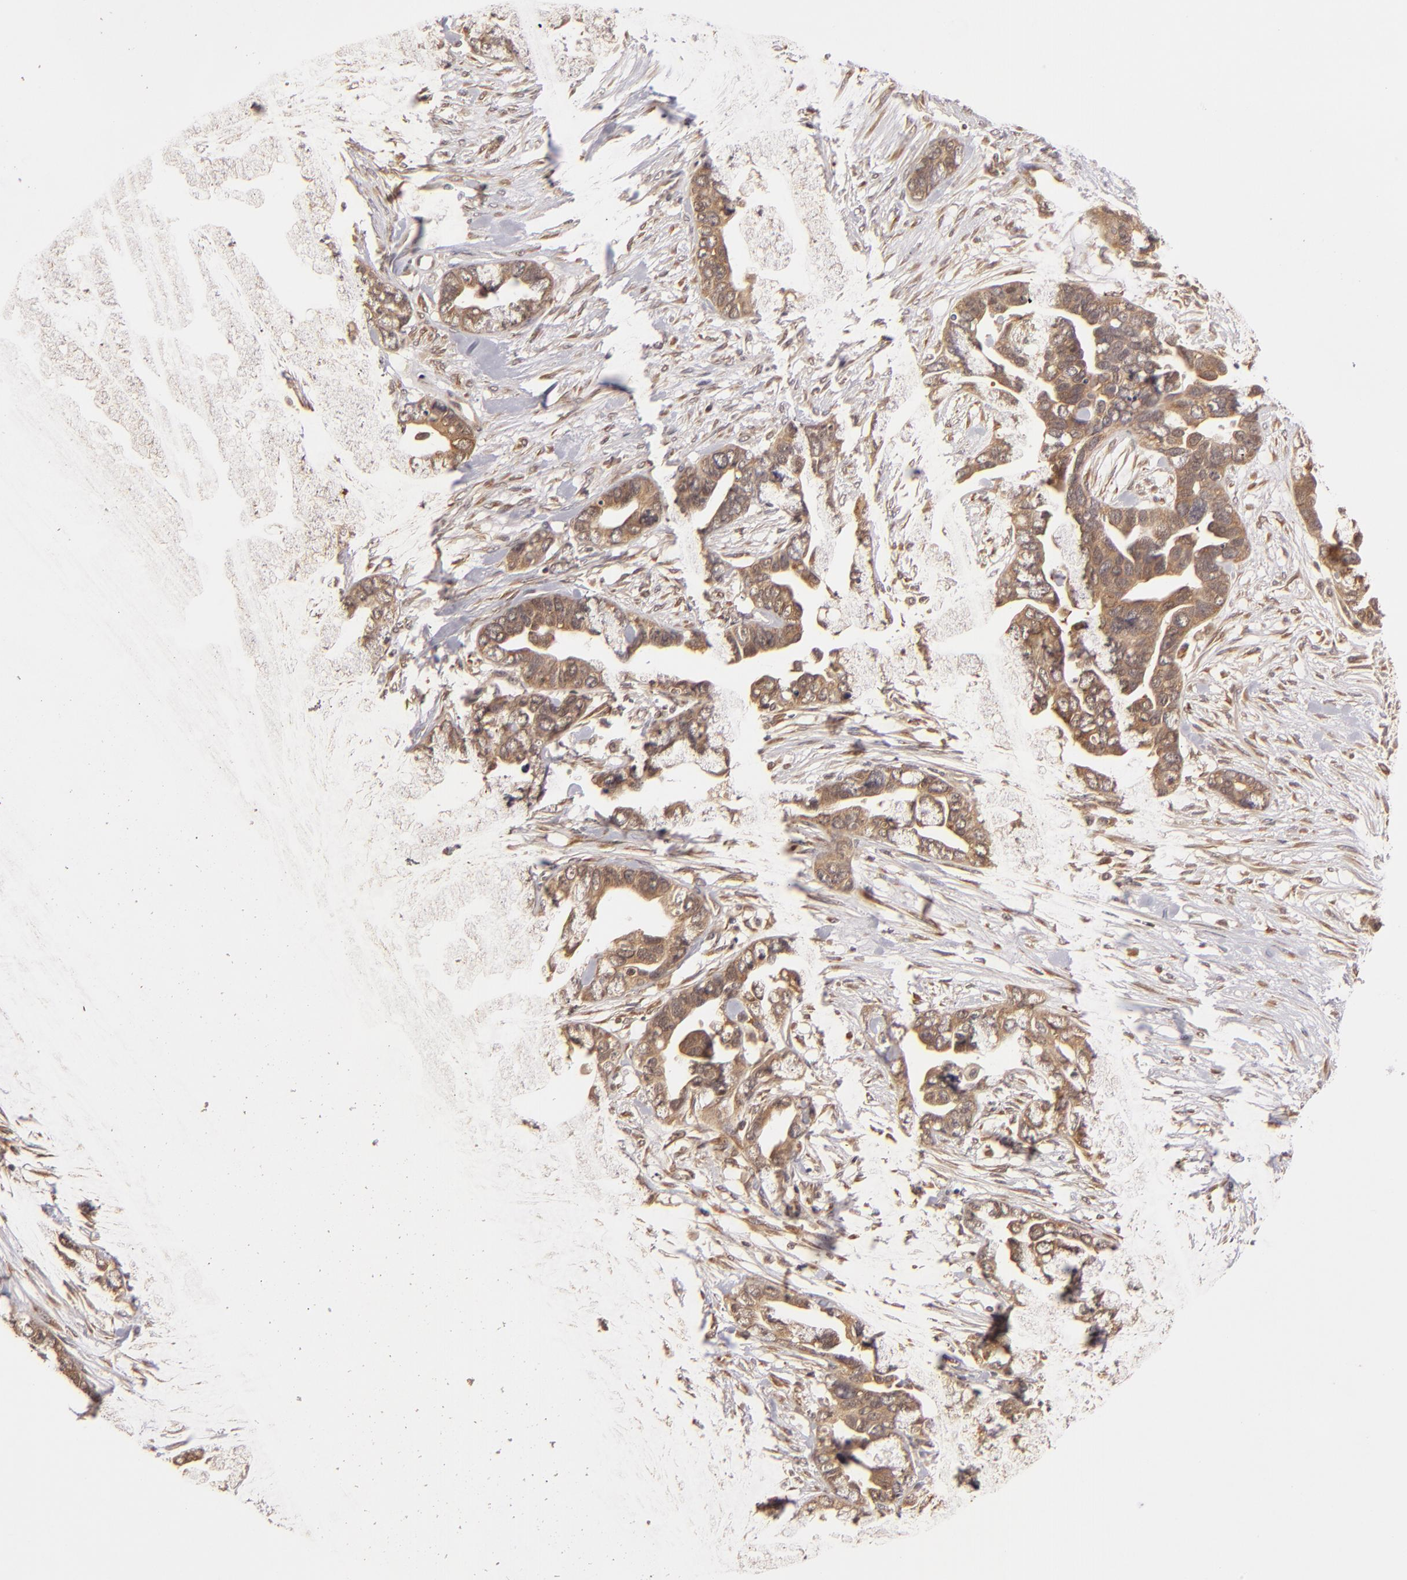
{"staining": {"intensity": "moderate", "quantity": ">75%", "location": "cytoplasmic/membranous"}, "tissue": "ovarian cancer", "cell_type": "Tumor cells", "image_type": "cancer", "snomed": [{"axis": "morphology", "description": "Cystadenocarcinoma, serous, NOS"}, {"axis": "topography", "description": "Ovary"}], "caption": "Tumor cells show medium levels of moderate cytoplasmic/membranous expression in about >75% of cells in ovarian serous cystadenocarcinoma. The staining was performed using DAB, with brown indicating positive protein expression. Nuclei are stained blue with hematoxylin.", "gene": "MAPK3", "patient": {"sex": "female", "age": 54}}